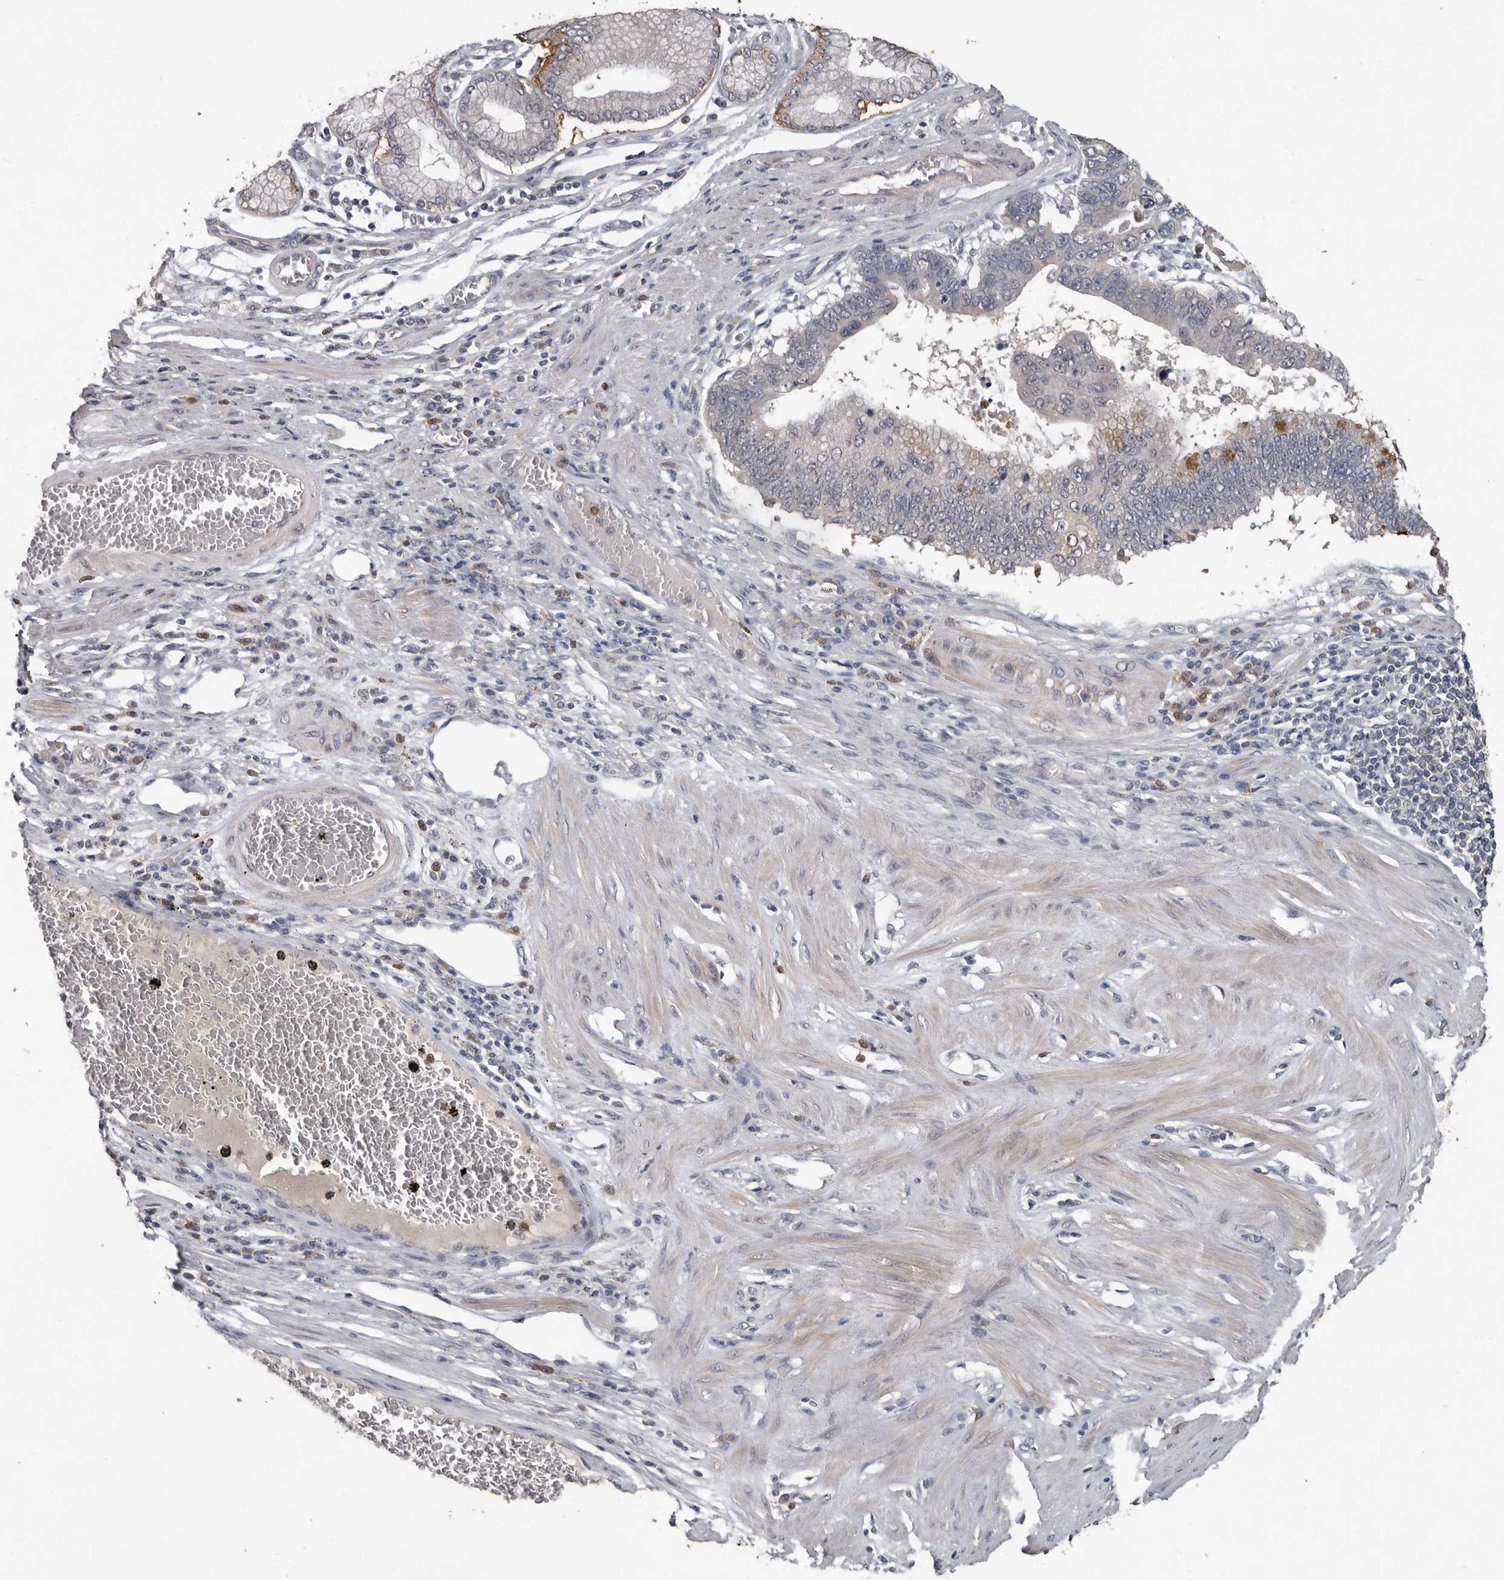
{"staining": {"intensity": "negative", "quantity": "none", "location": "none"}, "tissue": "stomach cancer", "cell_type": "Tumor cells", "image_type": "cancer", "snomed": [{"axis": "morphology", "description": "Adenocarcinoma, NOS"}, {"axis": "topography", "description": "Stomach"}], "caption": "An immunohistochemistry micrograph of stomach adenocarcinoma is shown. There is no staining in tumor cells of stomach adenocarcinoma. (Stains: DAB immunohistochemistry (IHC) with hematoxylin counter stain, Microscopy: brightfield microscopy at high magnification).", "gene": "MTF1", "patient": {"sex": "male", "age": 59}}